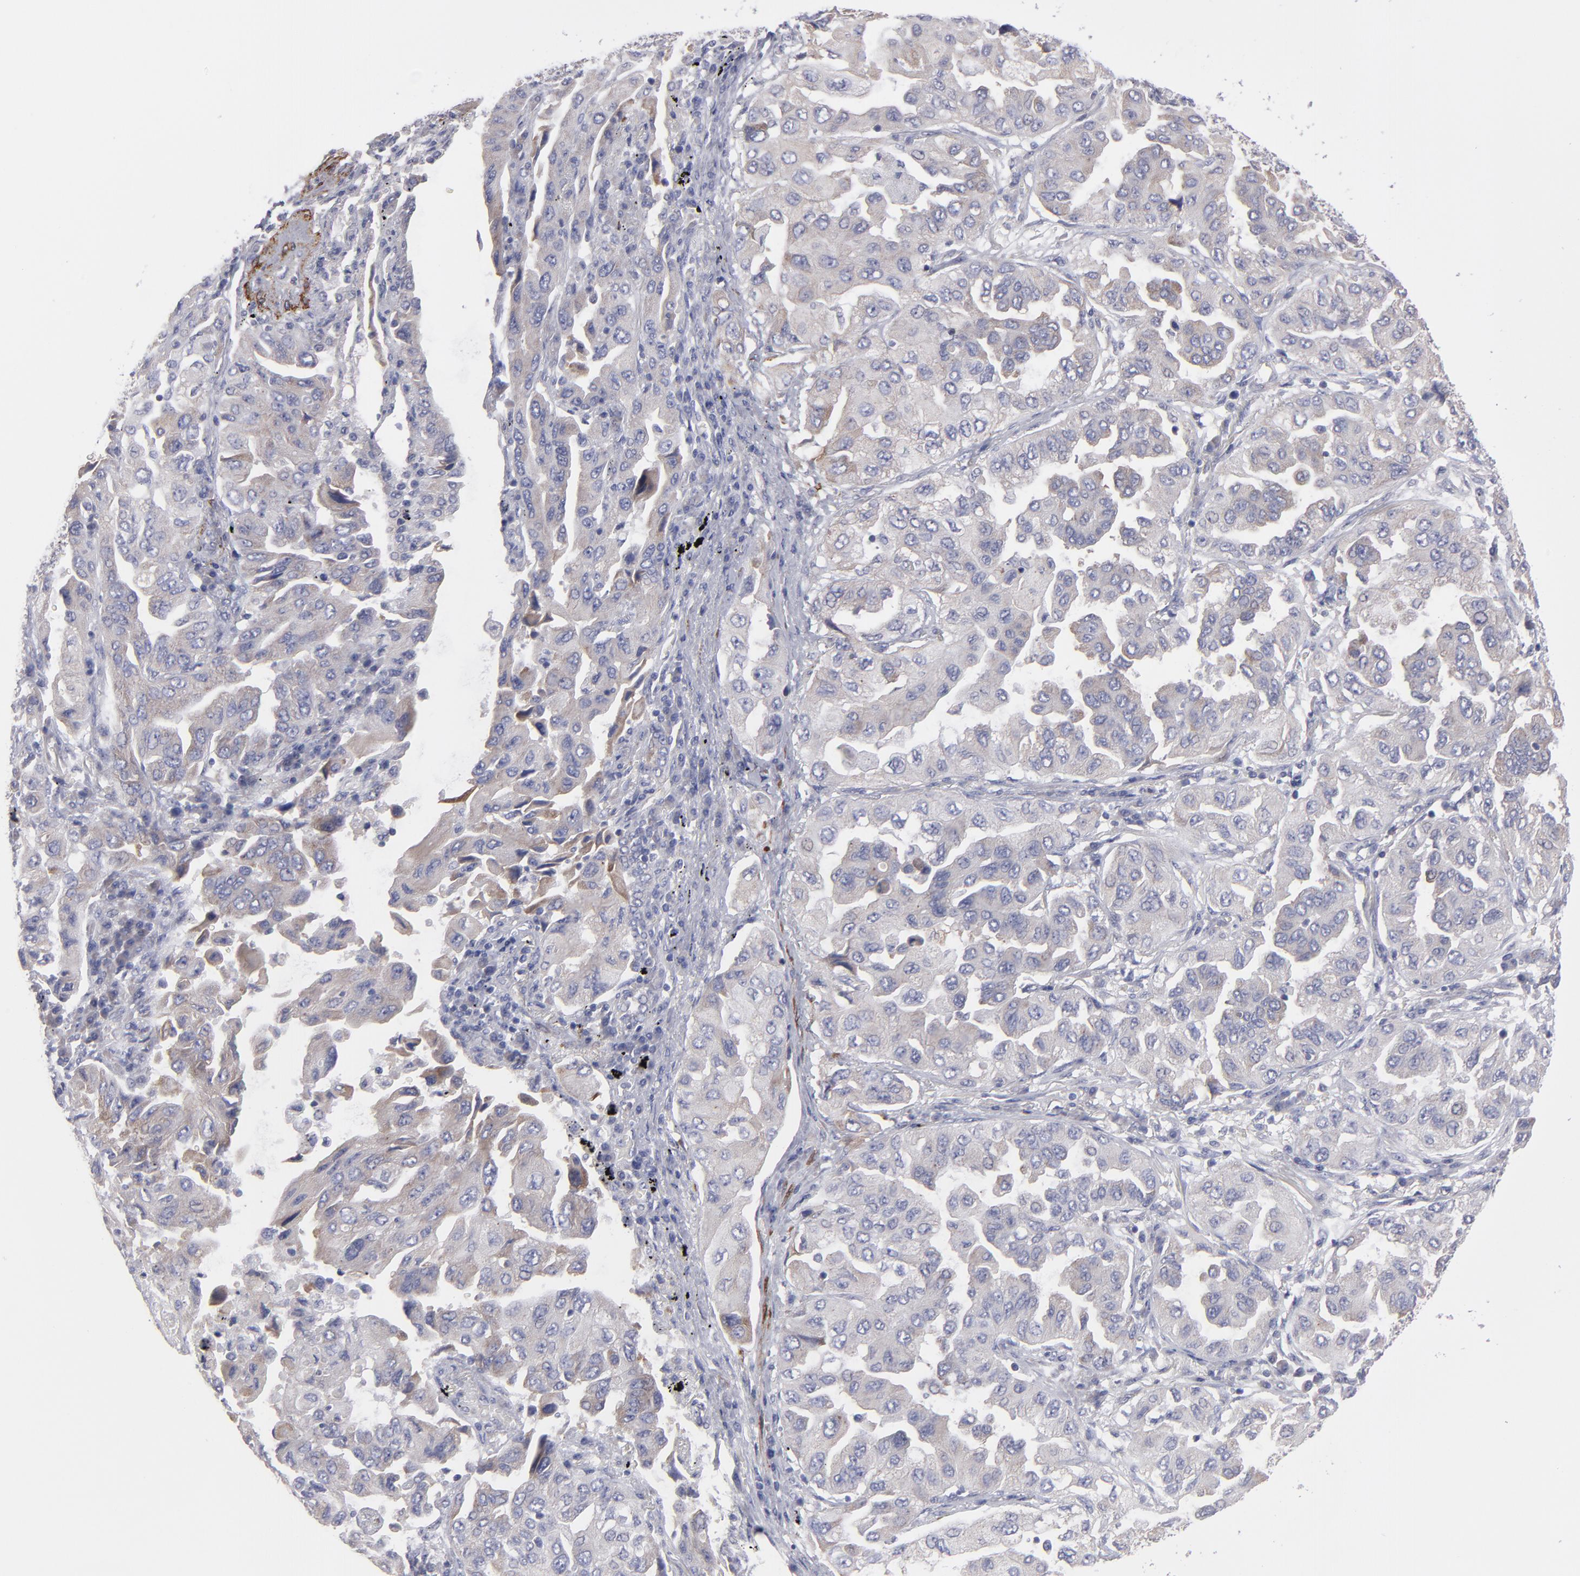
{"staining": {"intensity": "weak", "quantity": "25%-75%", "location": "cytoplasmic/membranous"}, "tissue": "lung cancer", "cell_type": "Tumor cells", "image_type": "cancer", "snomed": [{"axis": "morphology", "description": "Adenocarcinoma, NOS"}, {"axis": "topography", "description": "Lung"}], "caption": "Lung adenocarcinoma tissue shows weak cytoplasmic/membranous expression in about 25%-75% of tumor cells", "gene": "SLMAP", "patient": {"sex": "female", "age": 65}}